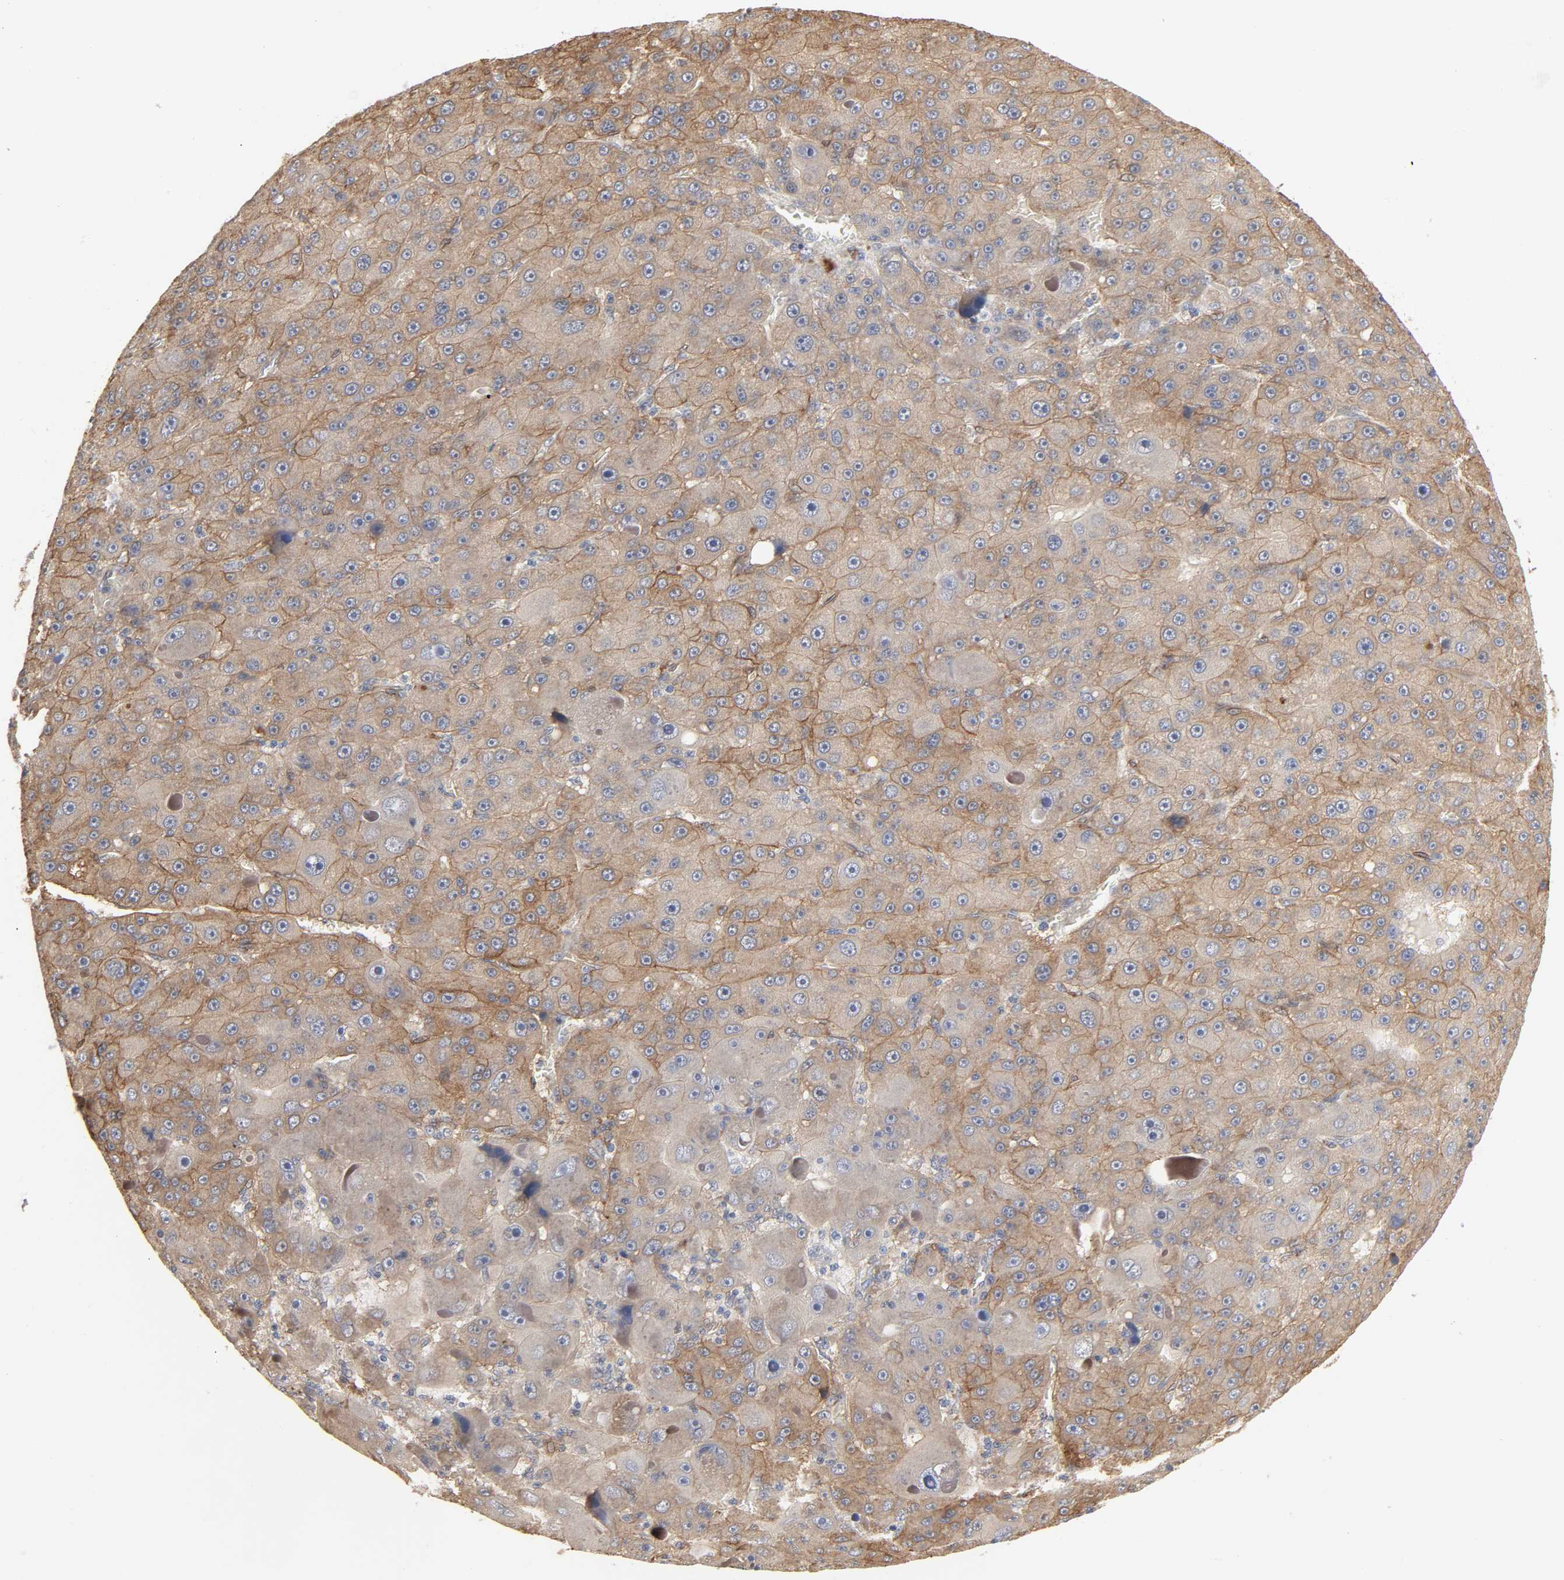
{"staining": {"intensity": "moderate", "quantity": ">75%", "location": "cytoplasmic/membranous"}, "tissue": "liver cancer", "cell_type": "Tumor cells", "image_type": "cancer", "snomed": [{"axis": "morphology", "description": "Carcinoma, Hepatocellular, NOS"}, {"axis": "topography", "description": "Liver"}], "caption": "This image demonstrates liver hepatocellular carcinoma stained with IHC to label a protein in brown. The cytoplasmic/membranous of tumor cells show moderate positivity for the protein. Nuclei are counter-stained blue.", "gene": "NDRG2", "patient": {"sex": "male", "age": 76}}